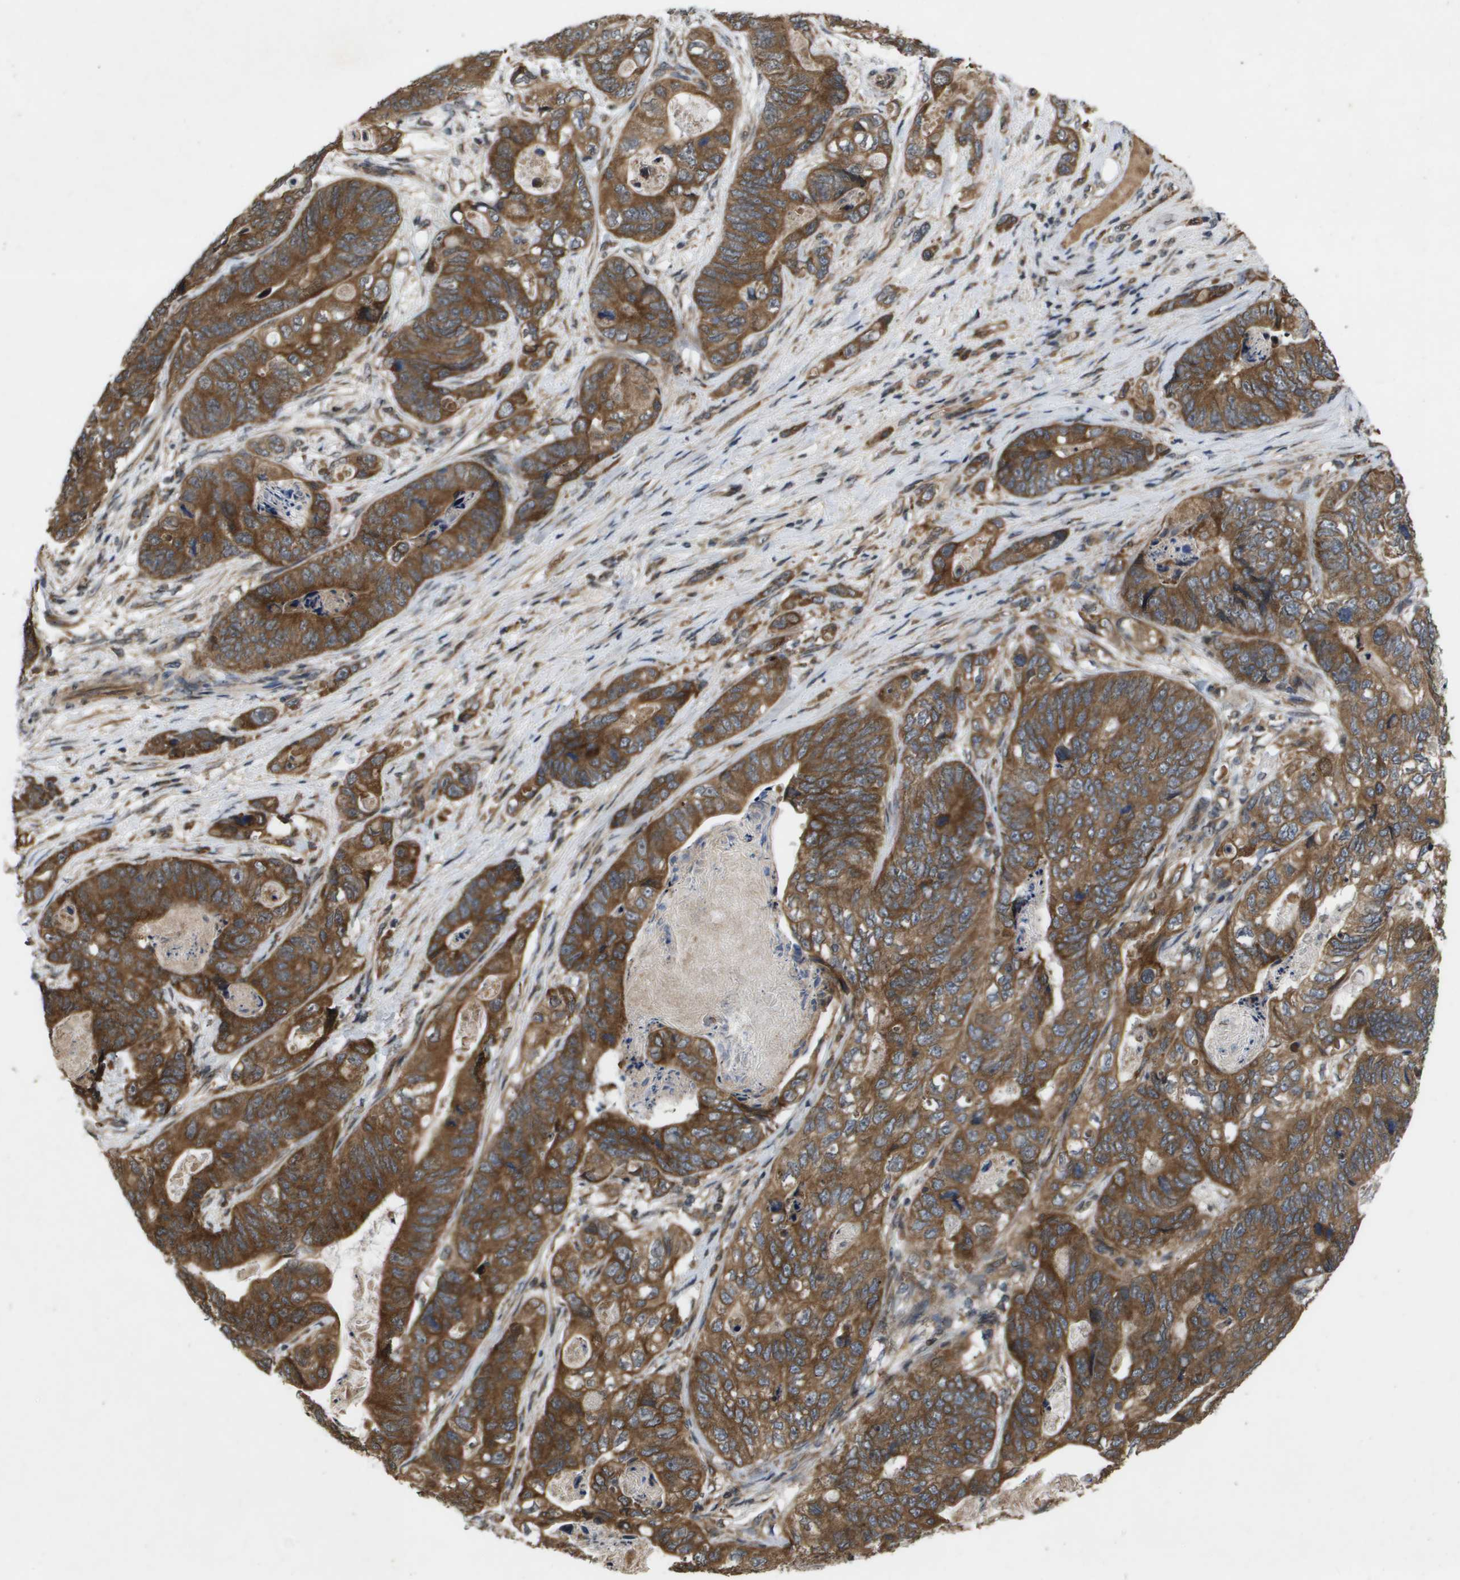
{"staining": {"intensity": "moderate", "quantity": ">75%", "location": "cytoplasmic/membranous"}, "tissue": "stomach cancer", "cell_type": "Tumor cells", "image_type": "cancer", "snomed": [{"axis": "morphology", "description": "Adenocarcinoma, NOS"}, {"axis": "topography", "description": "Stomach"}], "caption": "Protein staining by IHC demonstrates moderate cytoplasmic/membranous staining in approximately >75% of tumor cells in stomach cancer.", "gene": "SPTLC1", "patient": {"sex": "female", "age": 89}}